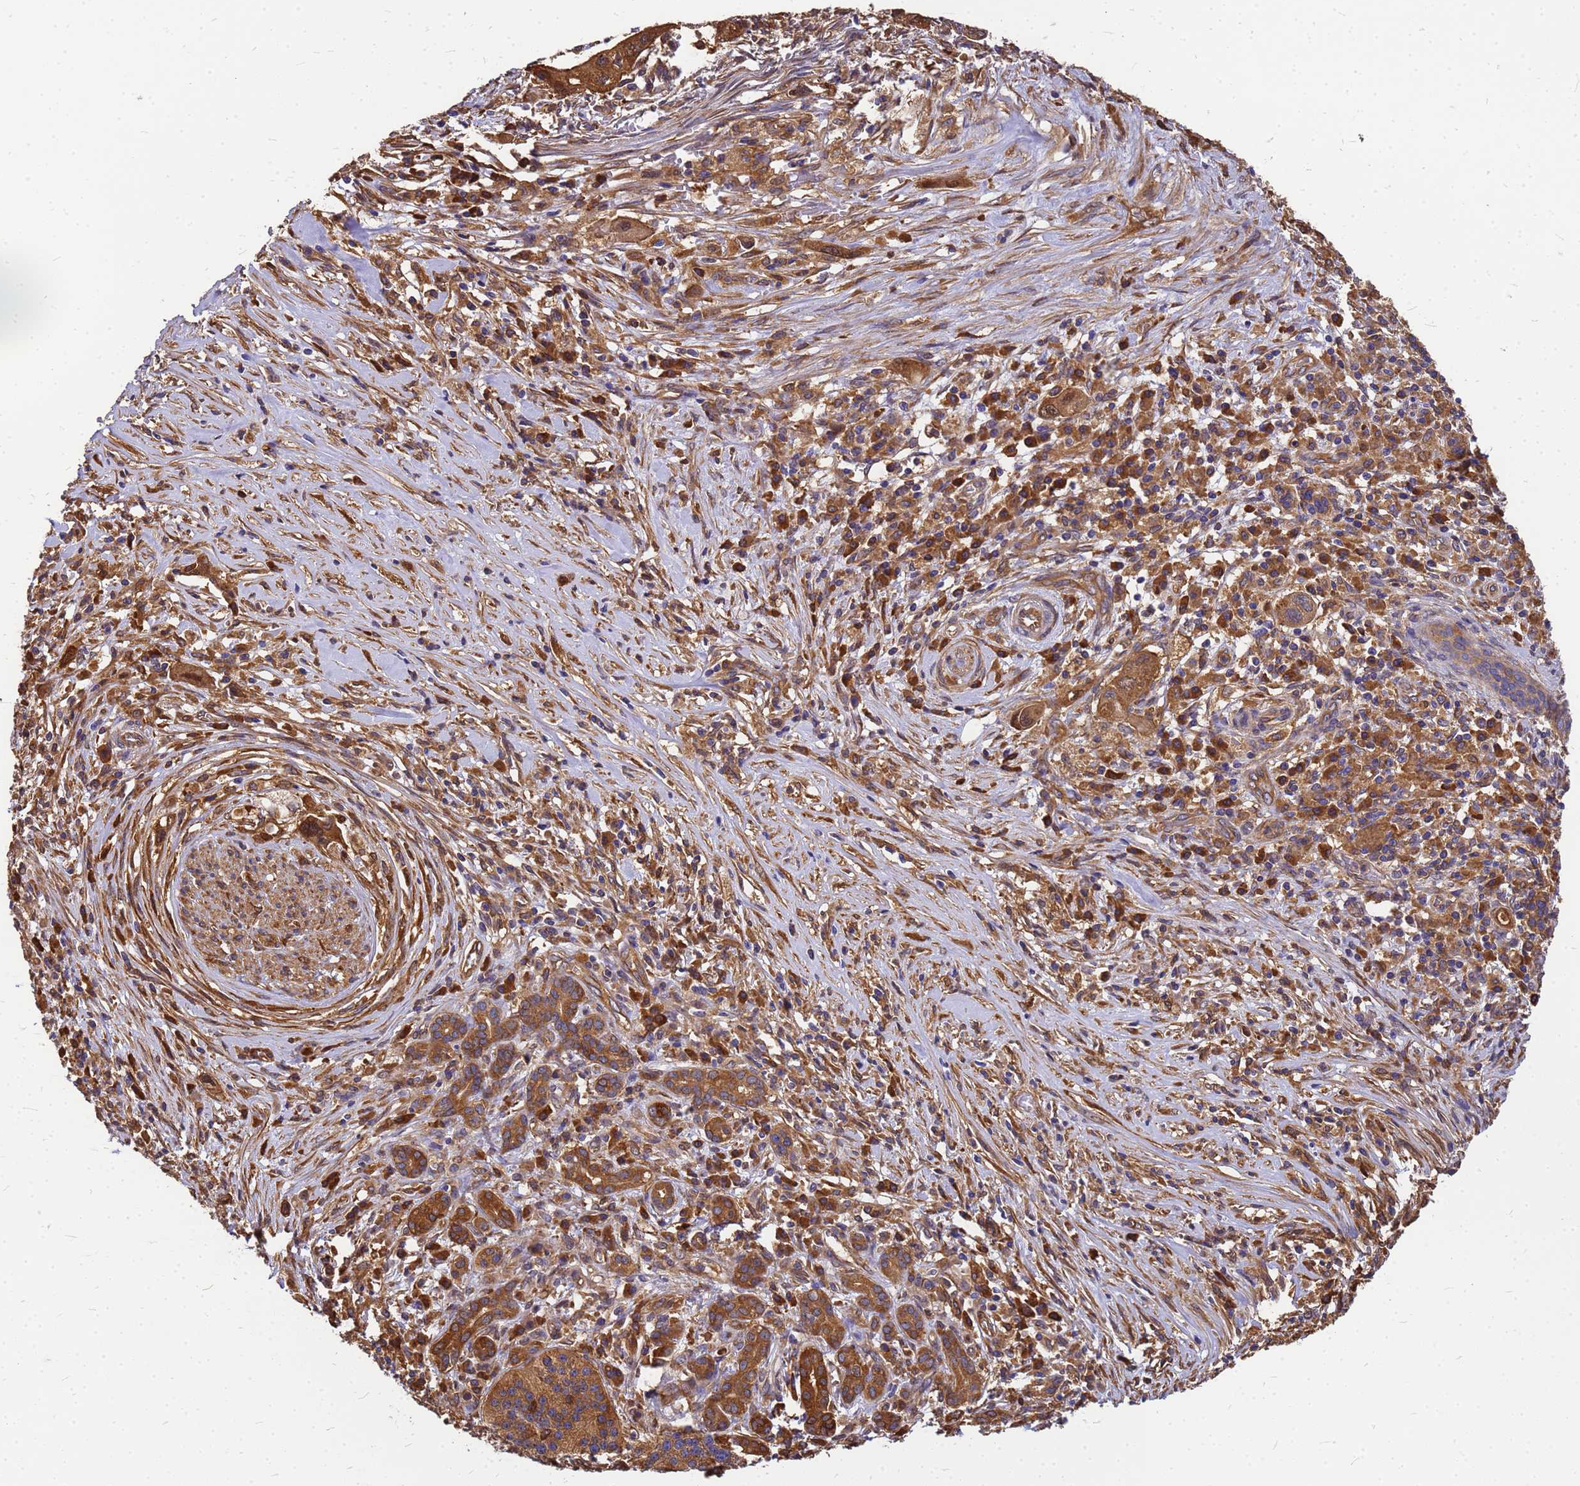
{"staining": {"intensity": "moderate", "quantity": ">75%", "location": "cytoplasmic/membranous"}, "tissue": "pancreatic cancer", "cell_type": "Tumor cells", "image_type": "cancer", "snomed": [{"axis": "morphology", "description": "Adenocarcinoma, NOS"}, {"axis": "topography", "description": "Pancreas"}], "caption": "Tumor cells exhibit moderate cytoplasmic/membranous positivity in approximately >75% of cells in adenocarcinoma (pancreatic).", "gene": "GID4", "patient": {"sex": "female", "age": 73}}